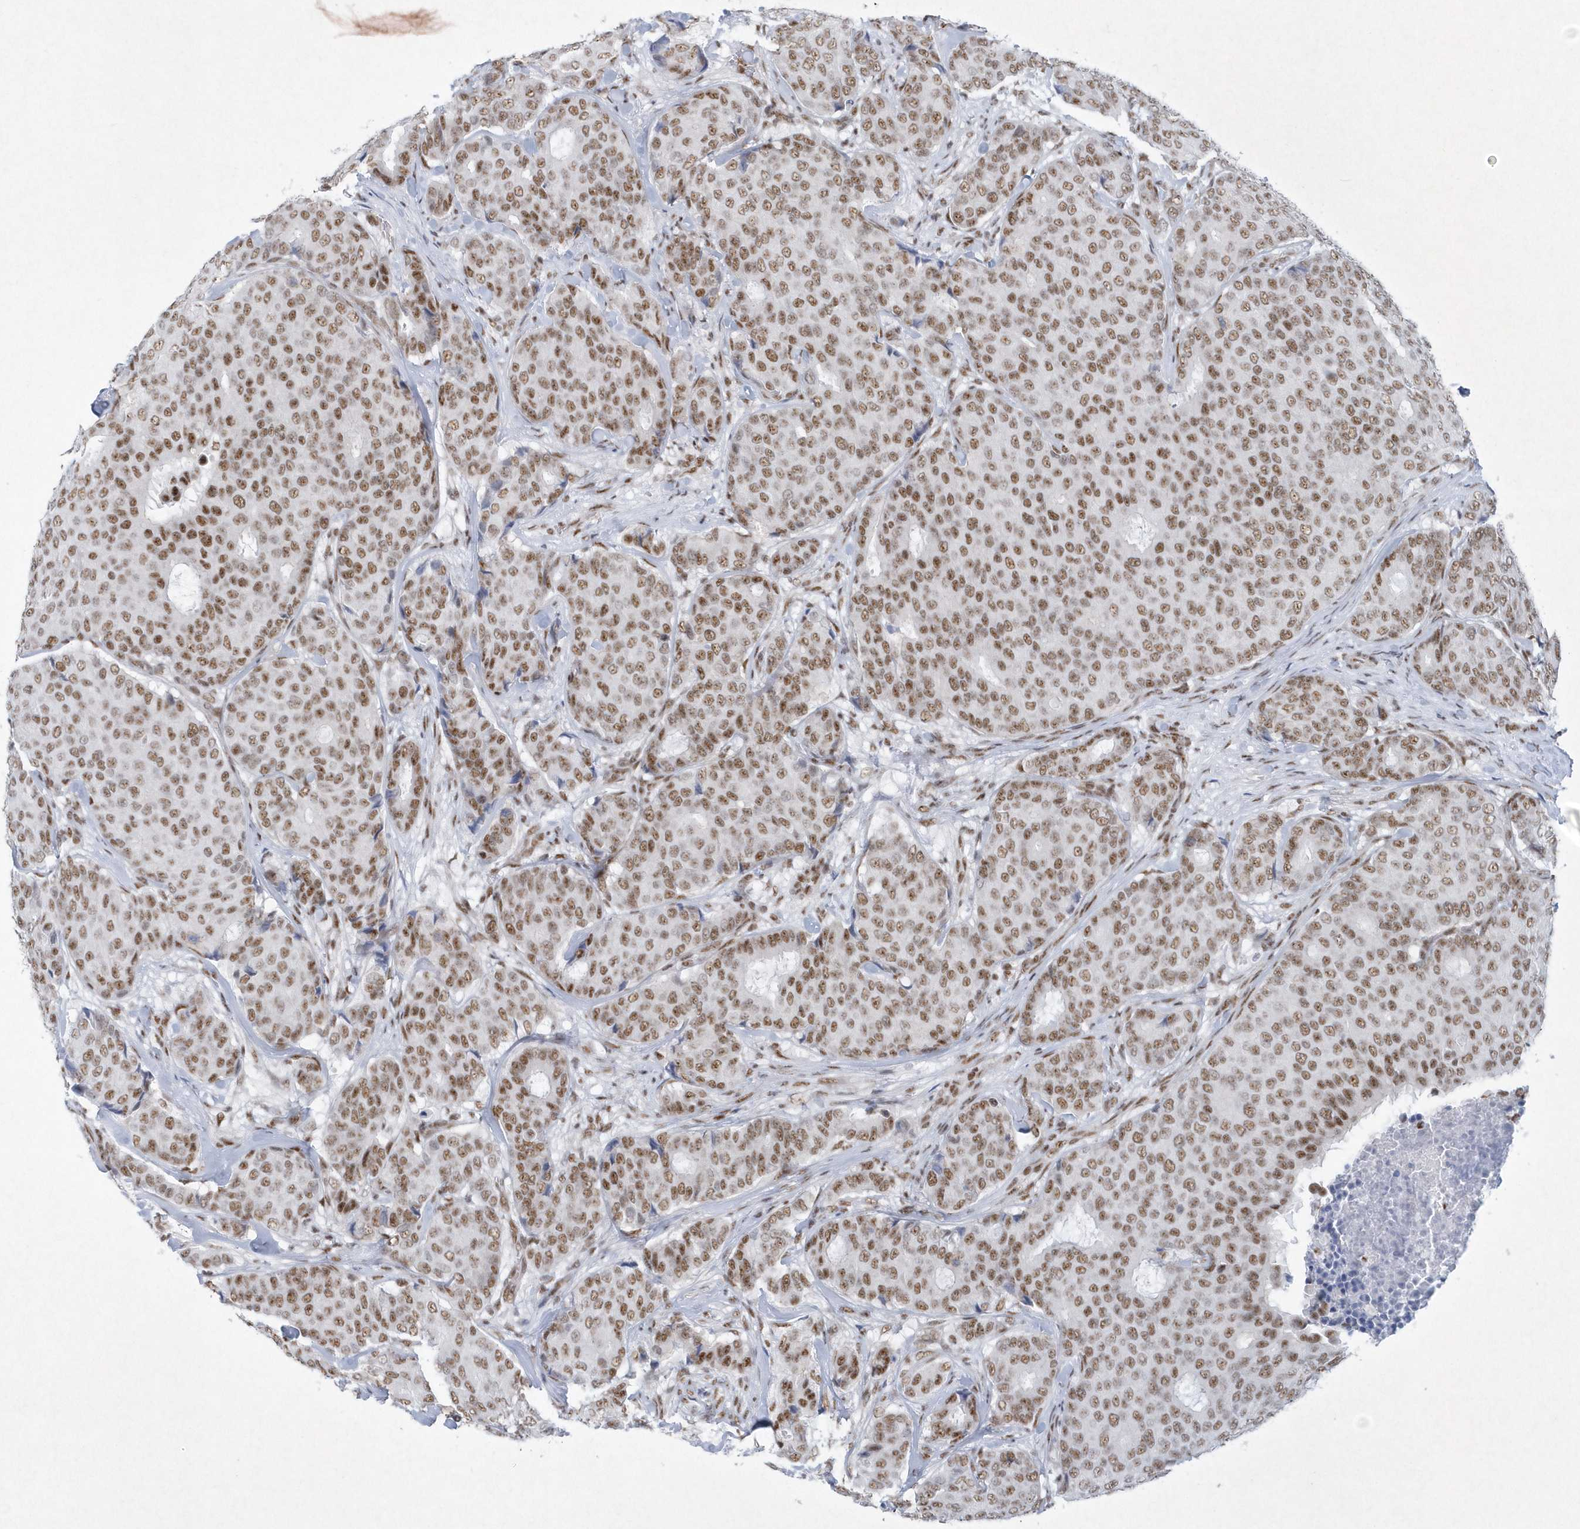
{"staining": {"intensity": "moderate", "quantity": ">75%", "location": "nuclear"}, "tissue": "breast cancer", "cell_type": "Tumor cells", "image_type": "cancer", "snomed": [{"axis": "morphology", "description": "Duct carcinoma"}, {"axis": "topography", "description": "Breast"}], "caption": "DAB immunohistochemical staining of intraductal carcinoma (breast) exhibits moderate nuclear protein expression in about >75% of tumor cells. The staining was performed using DAB to visualize the protein expression in brown, while the nuclei were stained in blue with hematoxylin (Magnification: 20x).", "gene": "DCLRE1A", "patient": {"sex": "female", "age": 75}}